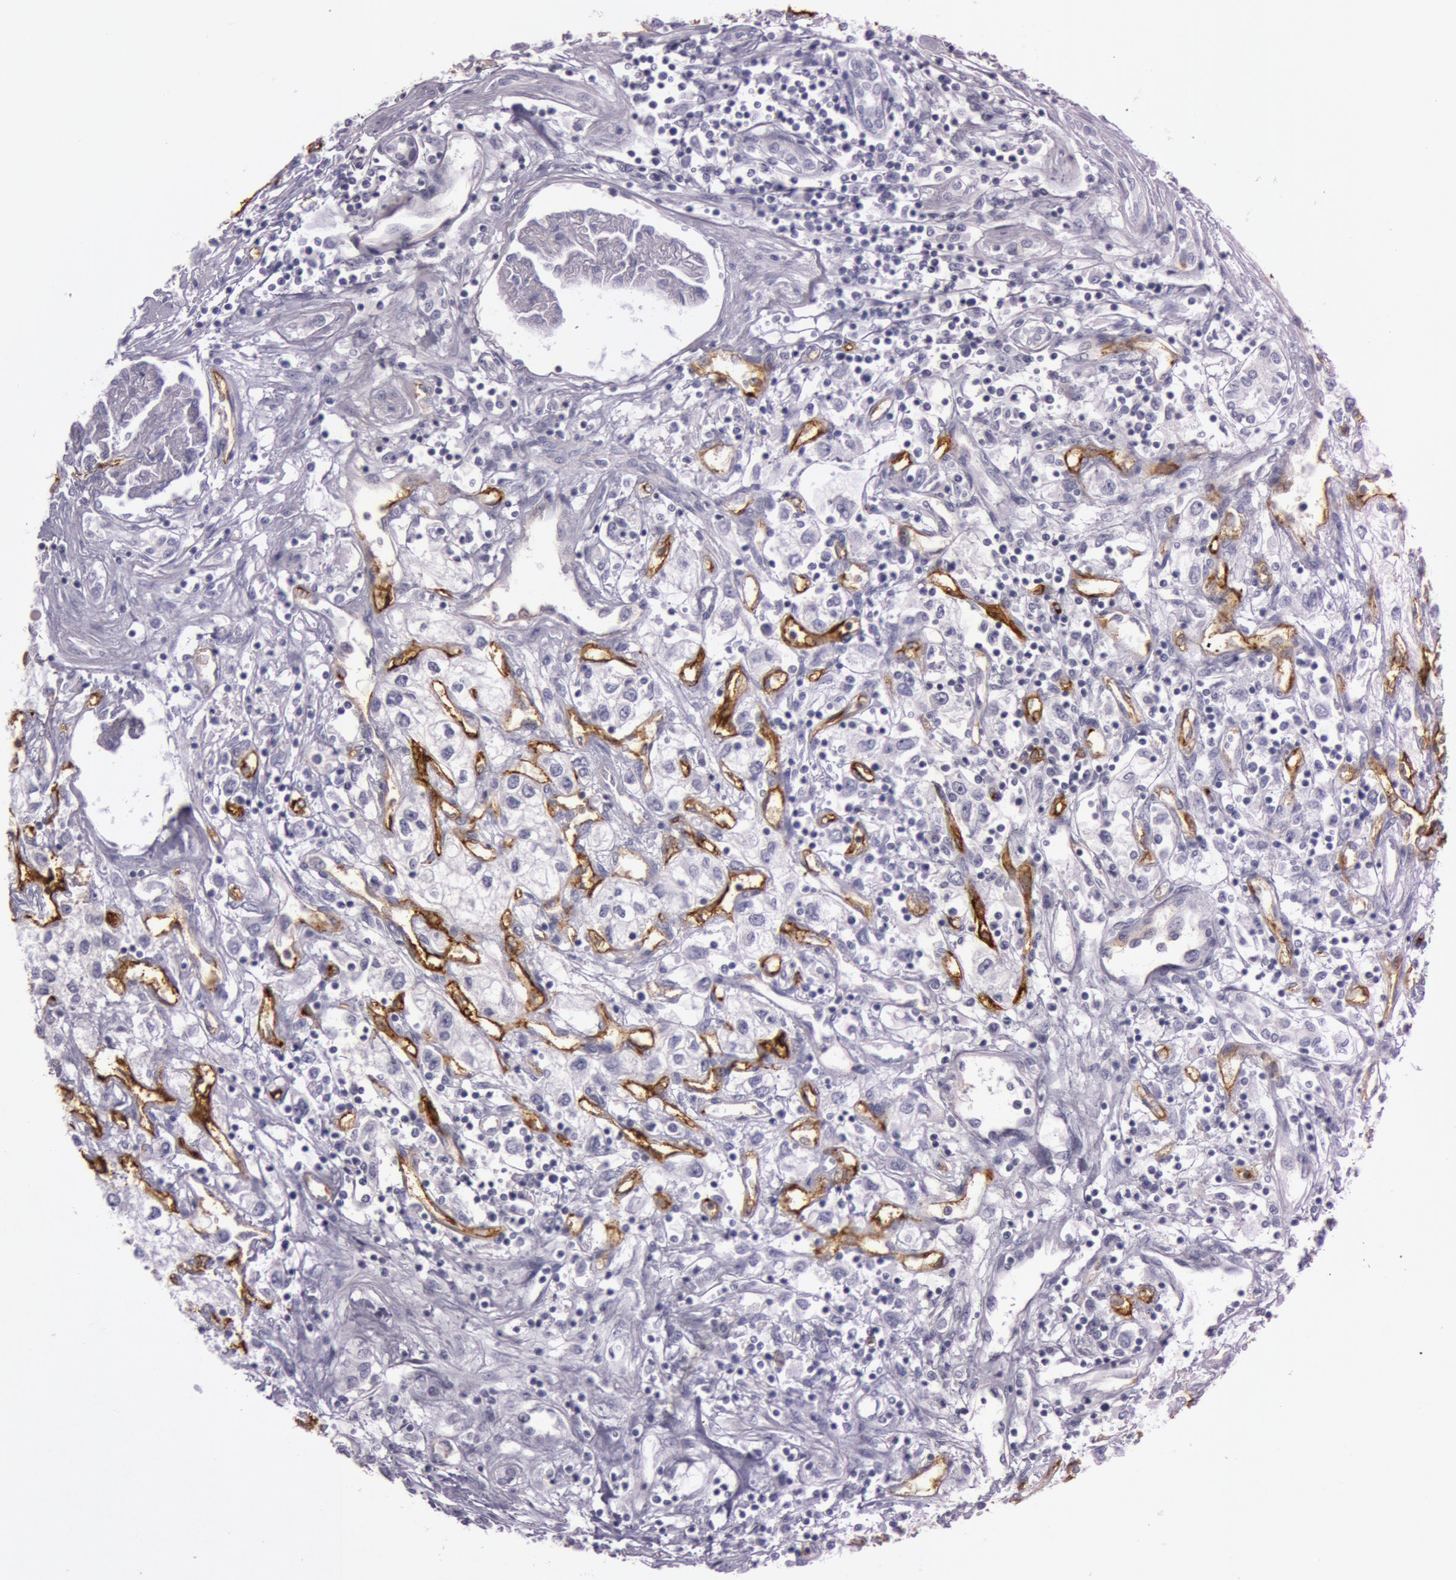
{"staining": {"intensity": "negative", "quantity": "none", "location": "none"}, "tissue": "renal cancer", "cell_type": "Tumor cells", "image_type": "cancer", "snomed": [{"axis": "morphology", "description": "Adenocarcinoma, NOS"}, {"axis": "topography", "description": "Kidney"}], "caption": "Immunohistochemistry (IHC) histopathology image of renal adenocarcinoma stained for a protein (brown), which reveals no positivity in tumor cells.", "gene": "FOLH1", "patient": {"sex": "male", "age": 57}}